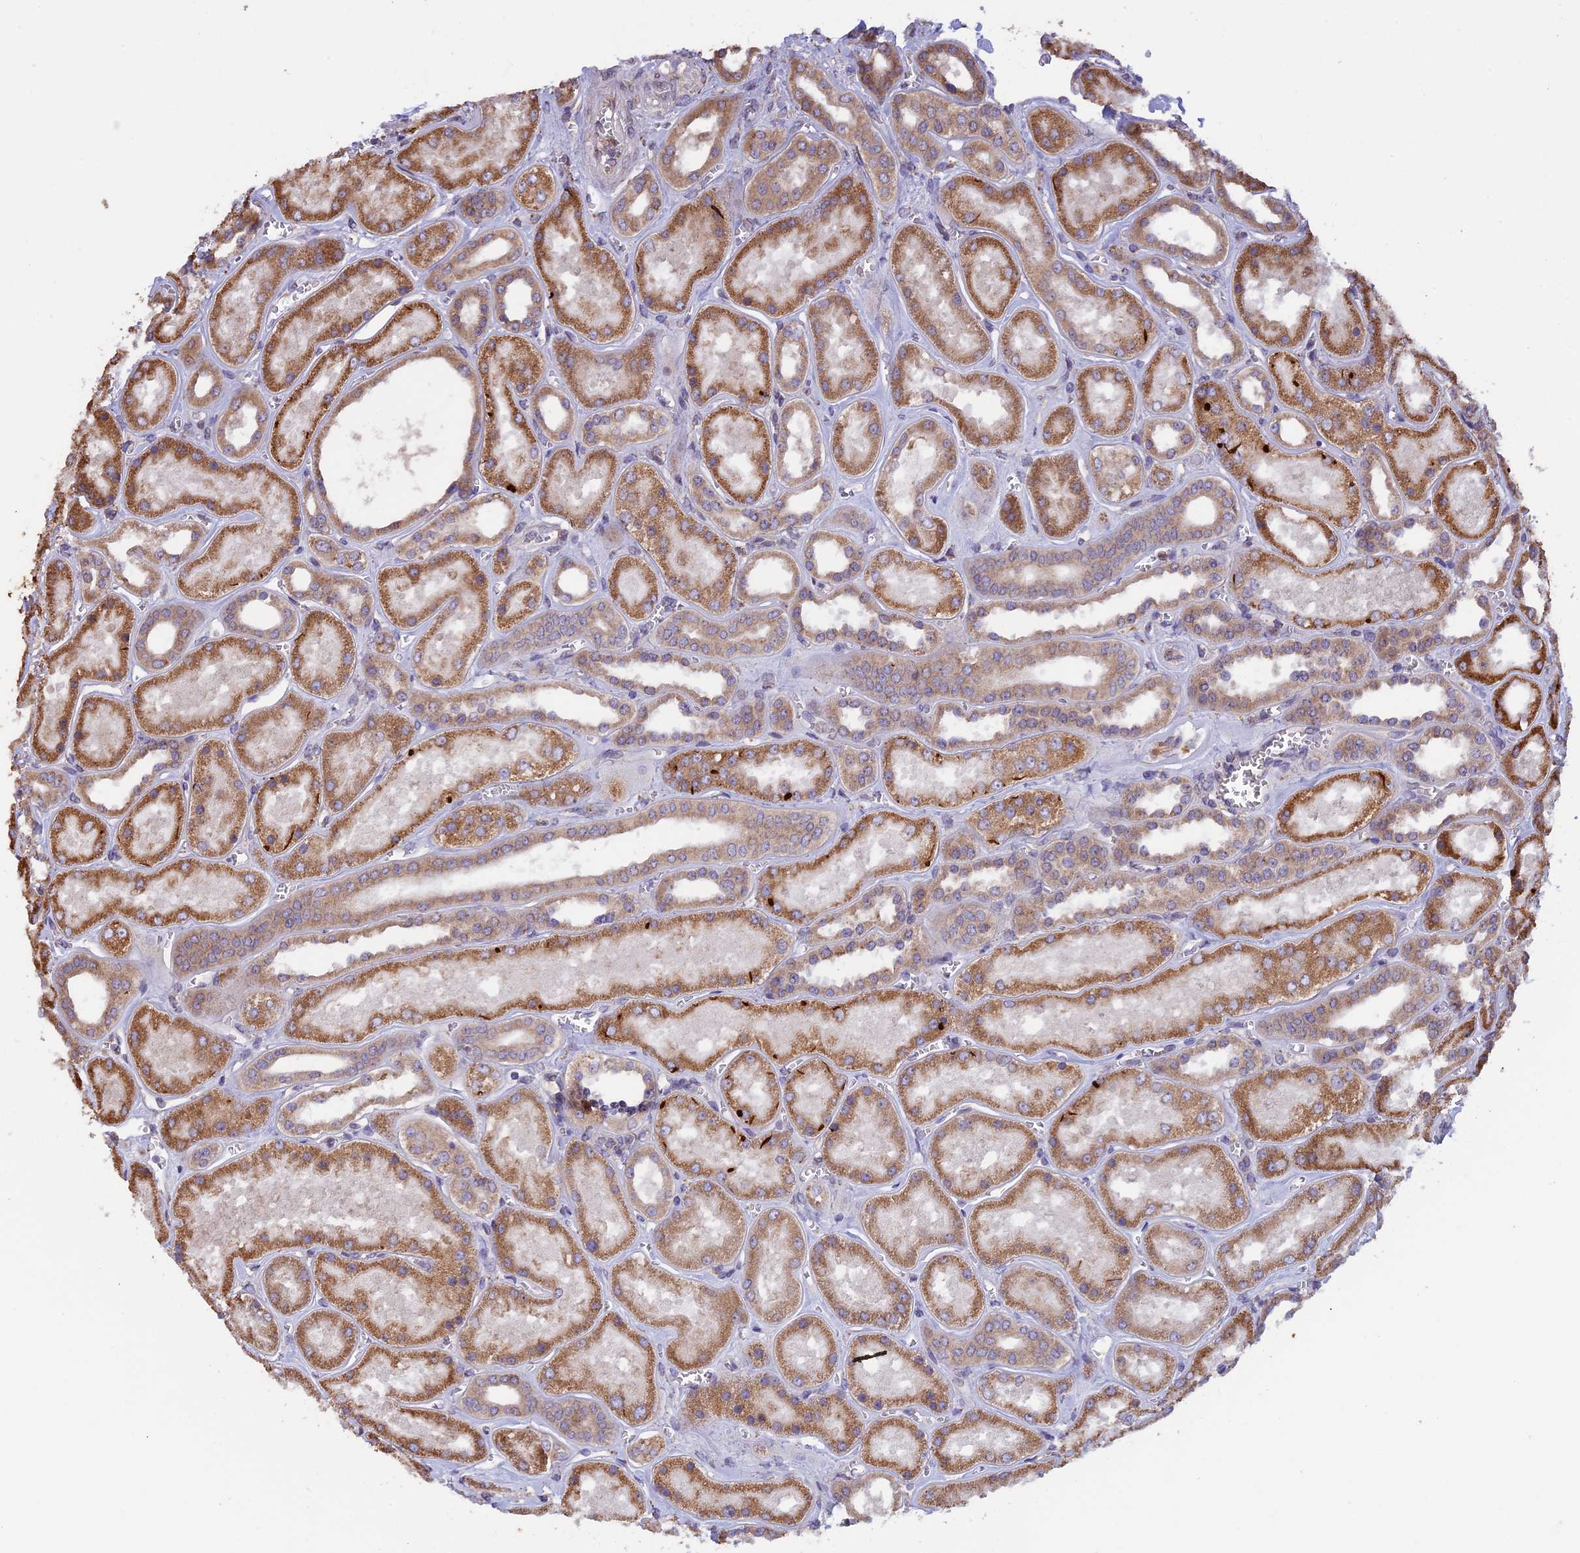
{"staining": {"intensity": "weak", "quantity": "25%-75%", "location": "cytoplasmic/membranous"}, "tissue": "kidney", "cell_type": "Cells in glomeruli", "image_type": "normal", "snomed": [{"axis": "morphology", "description": "Normal tissue, NOS"}, {"axis": "morphology", "description": "Adenocarcinoma, NOS"}, {"axis": "topography", "description": "Kidney"}], "caption": "Immunohistochemical staining of benign human kidney displays weak cytoplasmic/membranous protein staining in approximately 25%-75% of cells in glomeruli.", "gene": "DMRTA2", "patient": {"sex": "female", "age": 68}}